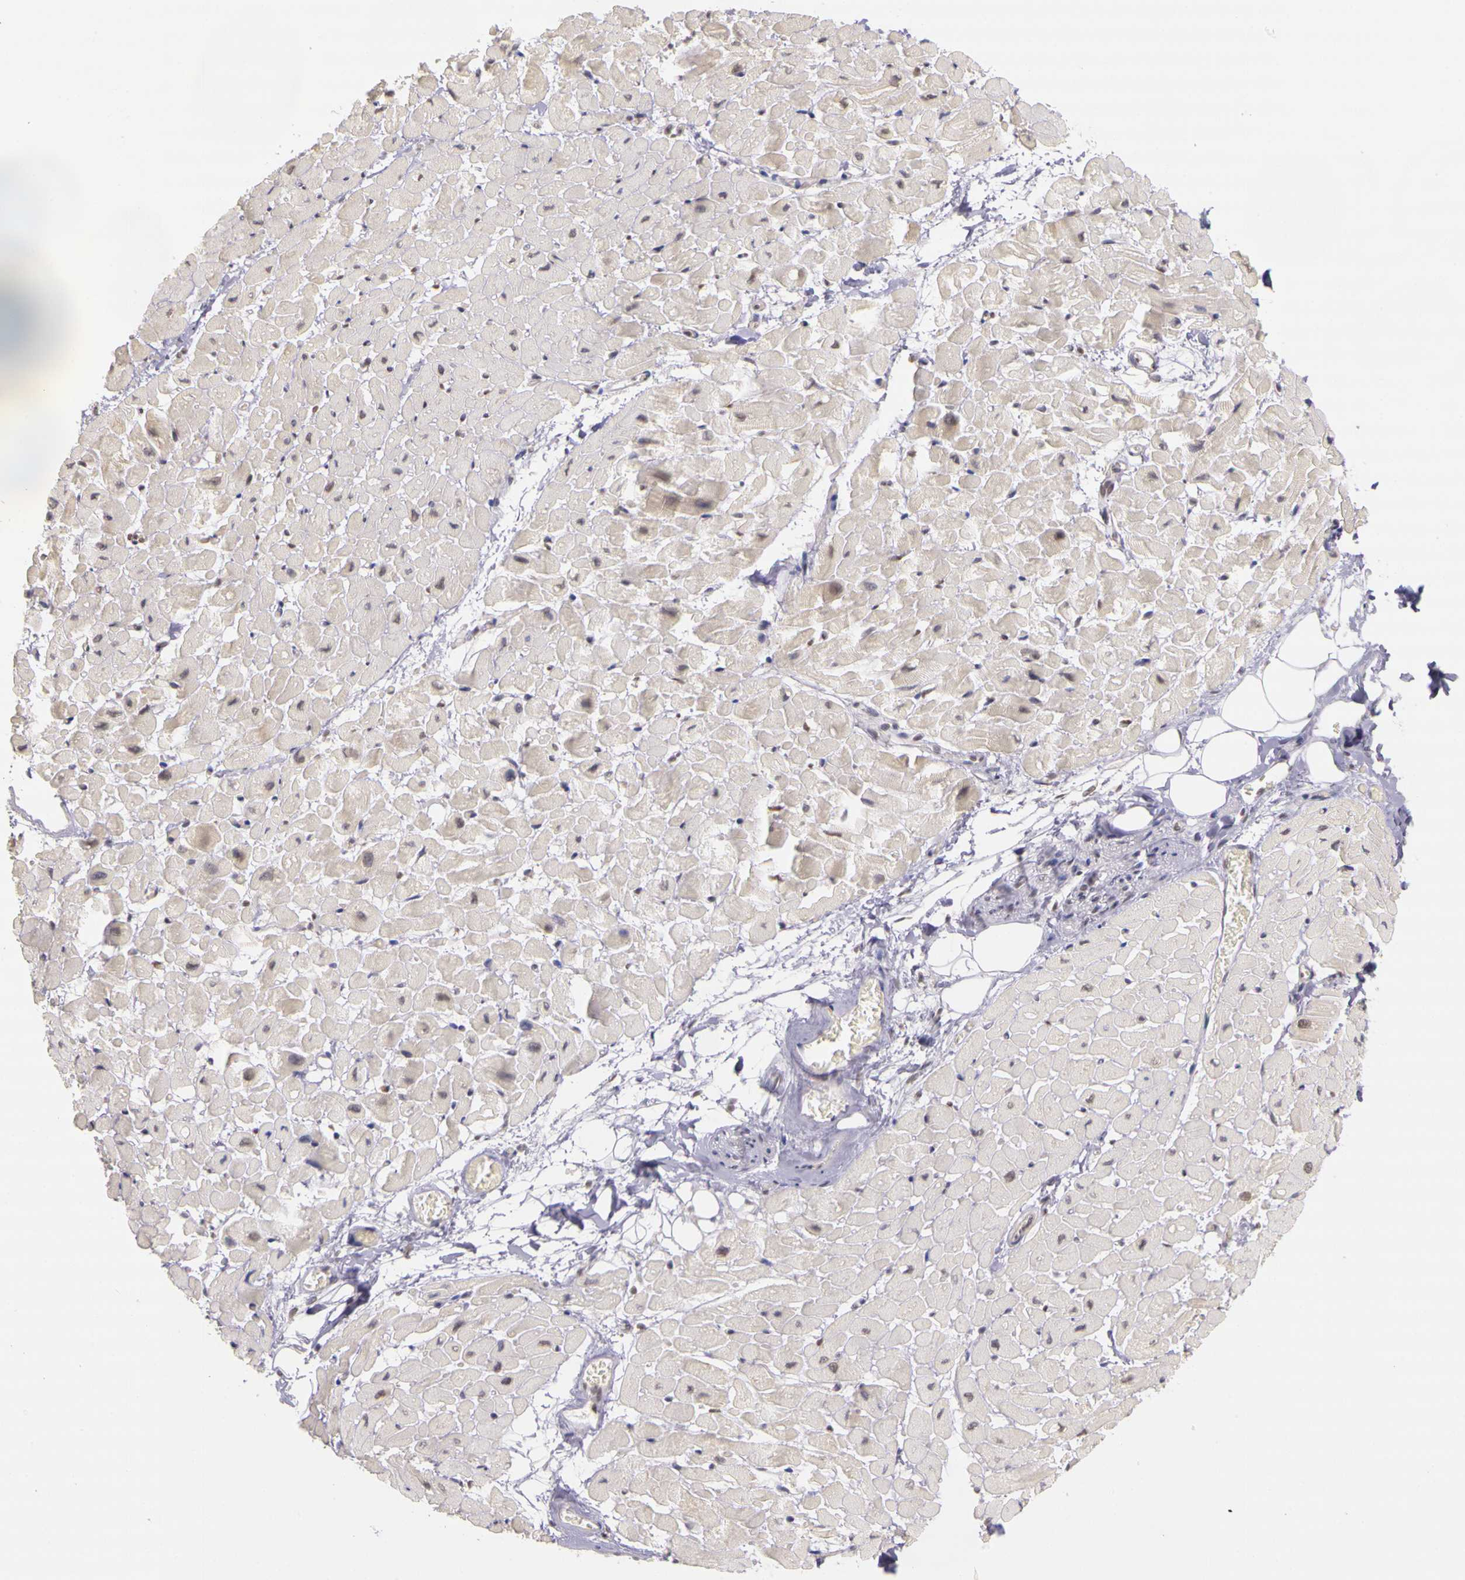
{"staining": {"intensity": "weak", "quantity": "<25%", "location": "nuclear"}, "tissue": "heart muscle", "cell_type": "Cardiomyocytes", "image_type": "normal", "snomed": [{"axis": "morphology", "description": "Normal tissue, NOS"}, {"axis": "topography", "description": "Heart"}], "caption": "DAB (3,3'-diaminobenzidine) immunohistochemical staining of benign human heart muscle displays no significant expression in cardiomyocytes.", "gene": "WDR13", "patient": {"sex": "male", "age": 45}}